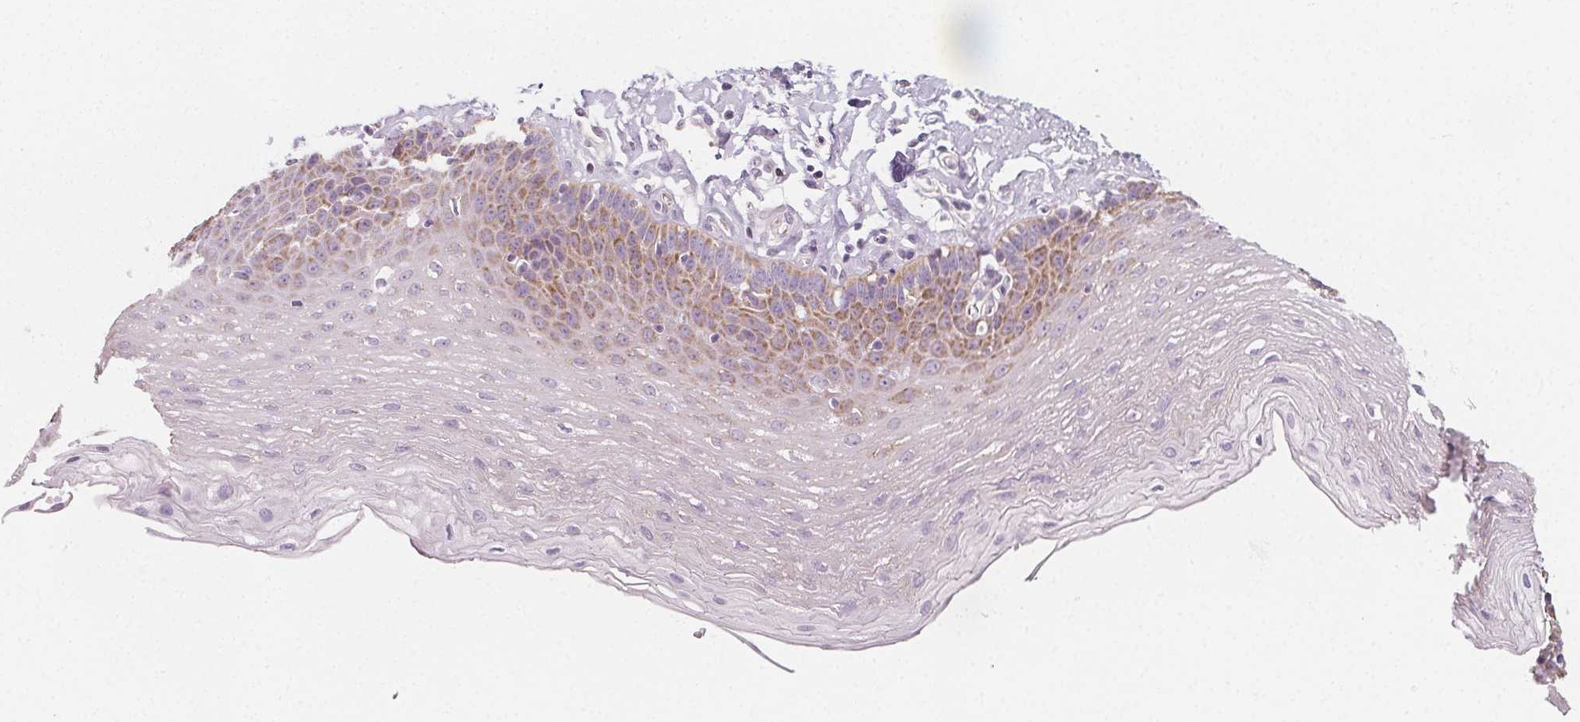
{"staining": {"intensity": "moderate", "quantity": "<25%", "location": "cytoplasmic/membranous"}, "tissue": "esophagus", "cell_type": "Squamous epithelial cells", "image_type": "normal", "snomed": [{"axis": "morphology", "description": "Normal tissue, NOS"}, {"axis": "topography", "description": "Esophagus"}], "caption": "Protein expression by immunohistochemistry (IHC) shows moderate cytoplasmic/membranous staining in approximately <25% of squamous epithelial cells in normal esophagus. (brown staining indicates protein expression, while blue staining denotes nuclei).", "gene": "IL17C", "patient": {"sex": "female", "age": 81}}